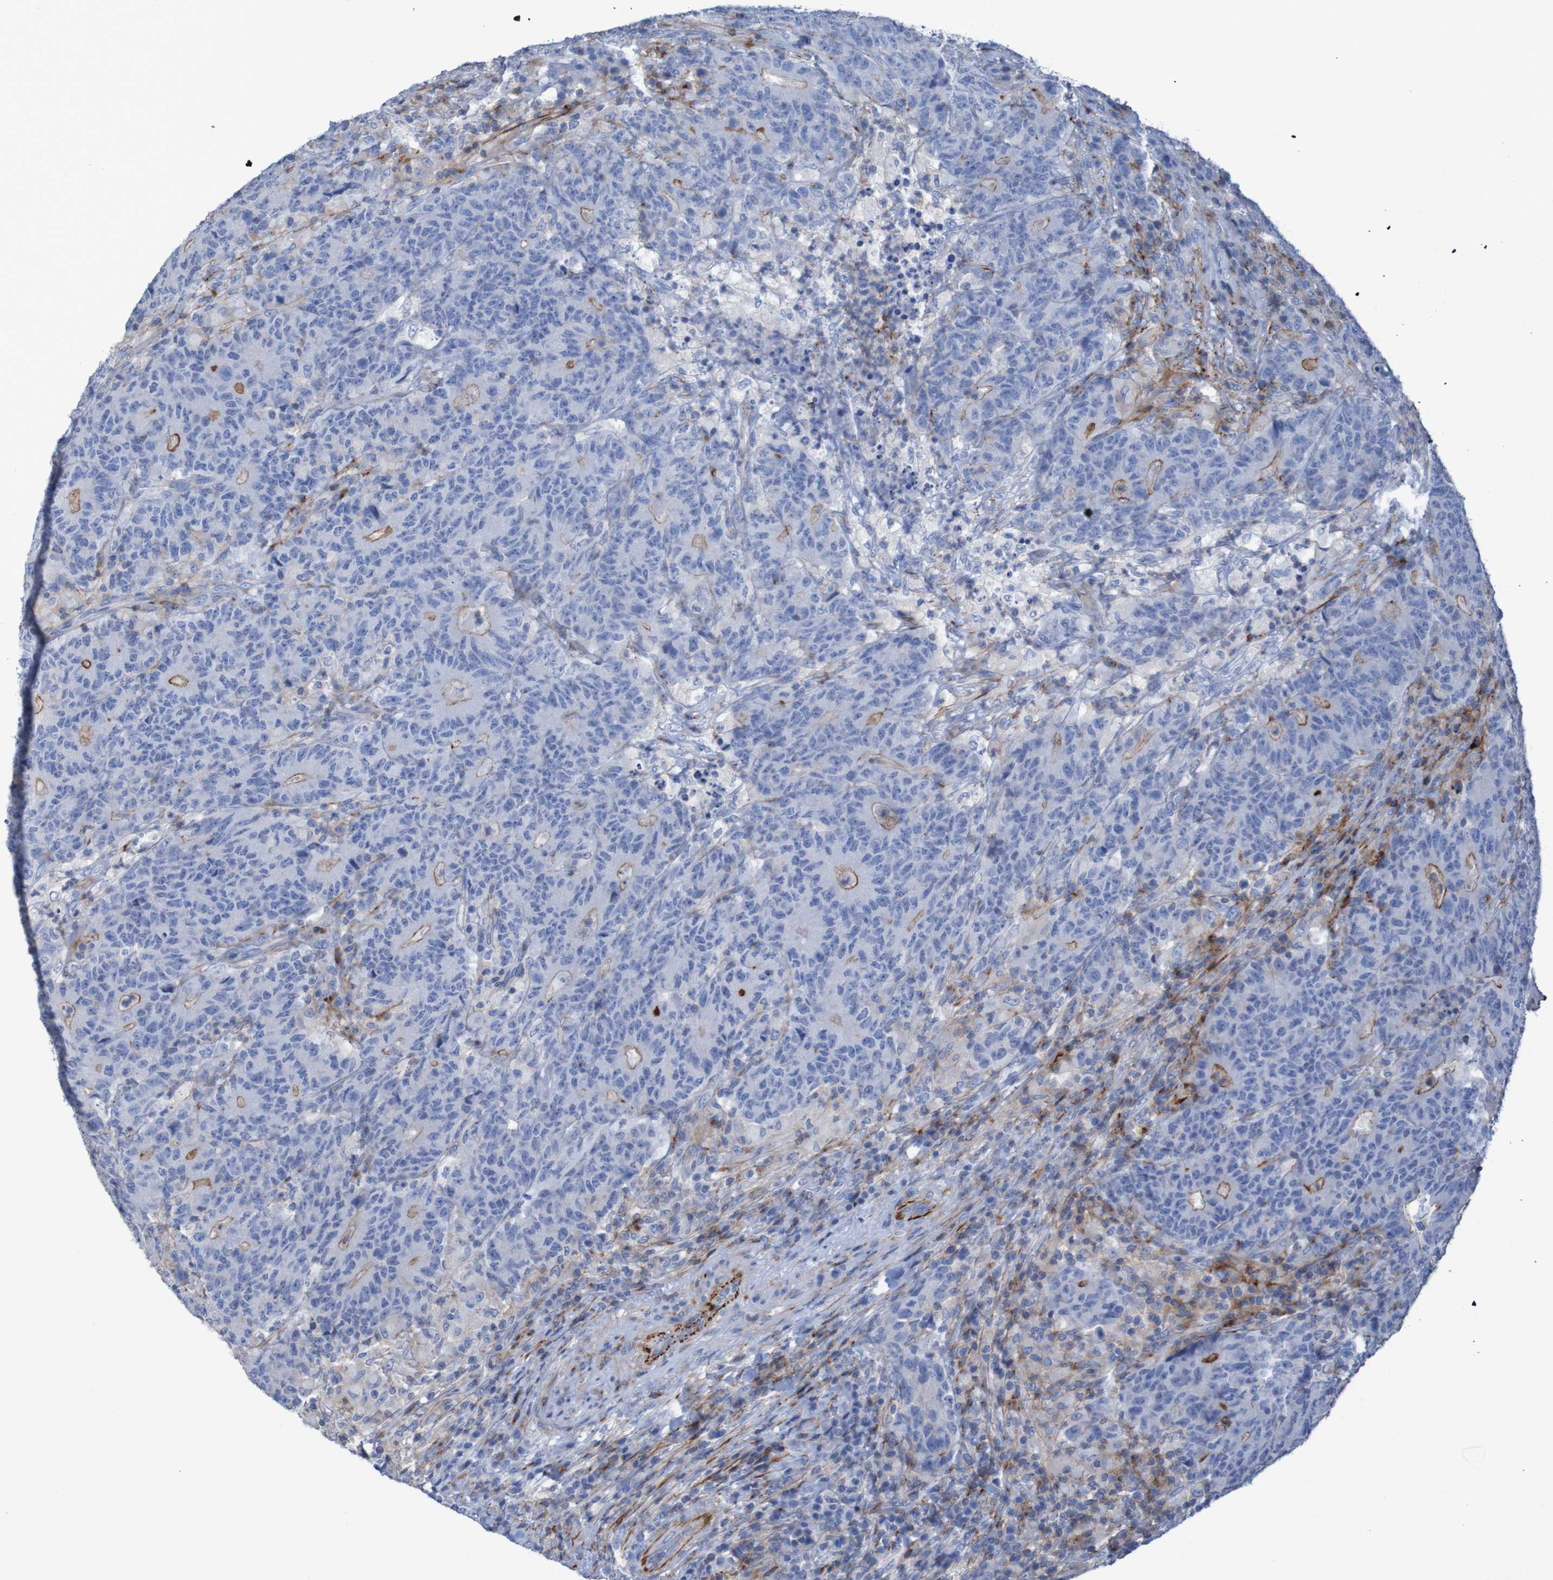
{"staining": {"intensity": "strong", "quantity": "25%-75%", "location": "cytoplasmic/membranous"}, "tissue": "colorectal cancer", "cell_type": "Tumor cells", "image_type": "cancer", "snomed": [{"axis": "morphology", "description": "Normal tissue, NOS"}, {"axis": "morphology", "description": "Adenocarcinoma, NOS"}, {"axis": "topography", "description": "Colon"}], "caption": "Colorectal adenocarcinoma stained for a protein (brown) reveals strong cytoplasmic/membranous positive staining in about 25%-75% of tumor cells.", "gene": "RNF182", "patient": {"sex": "female", "age": 75}}